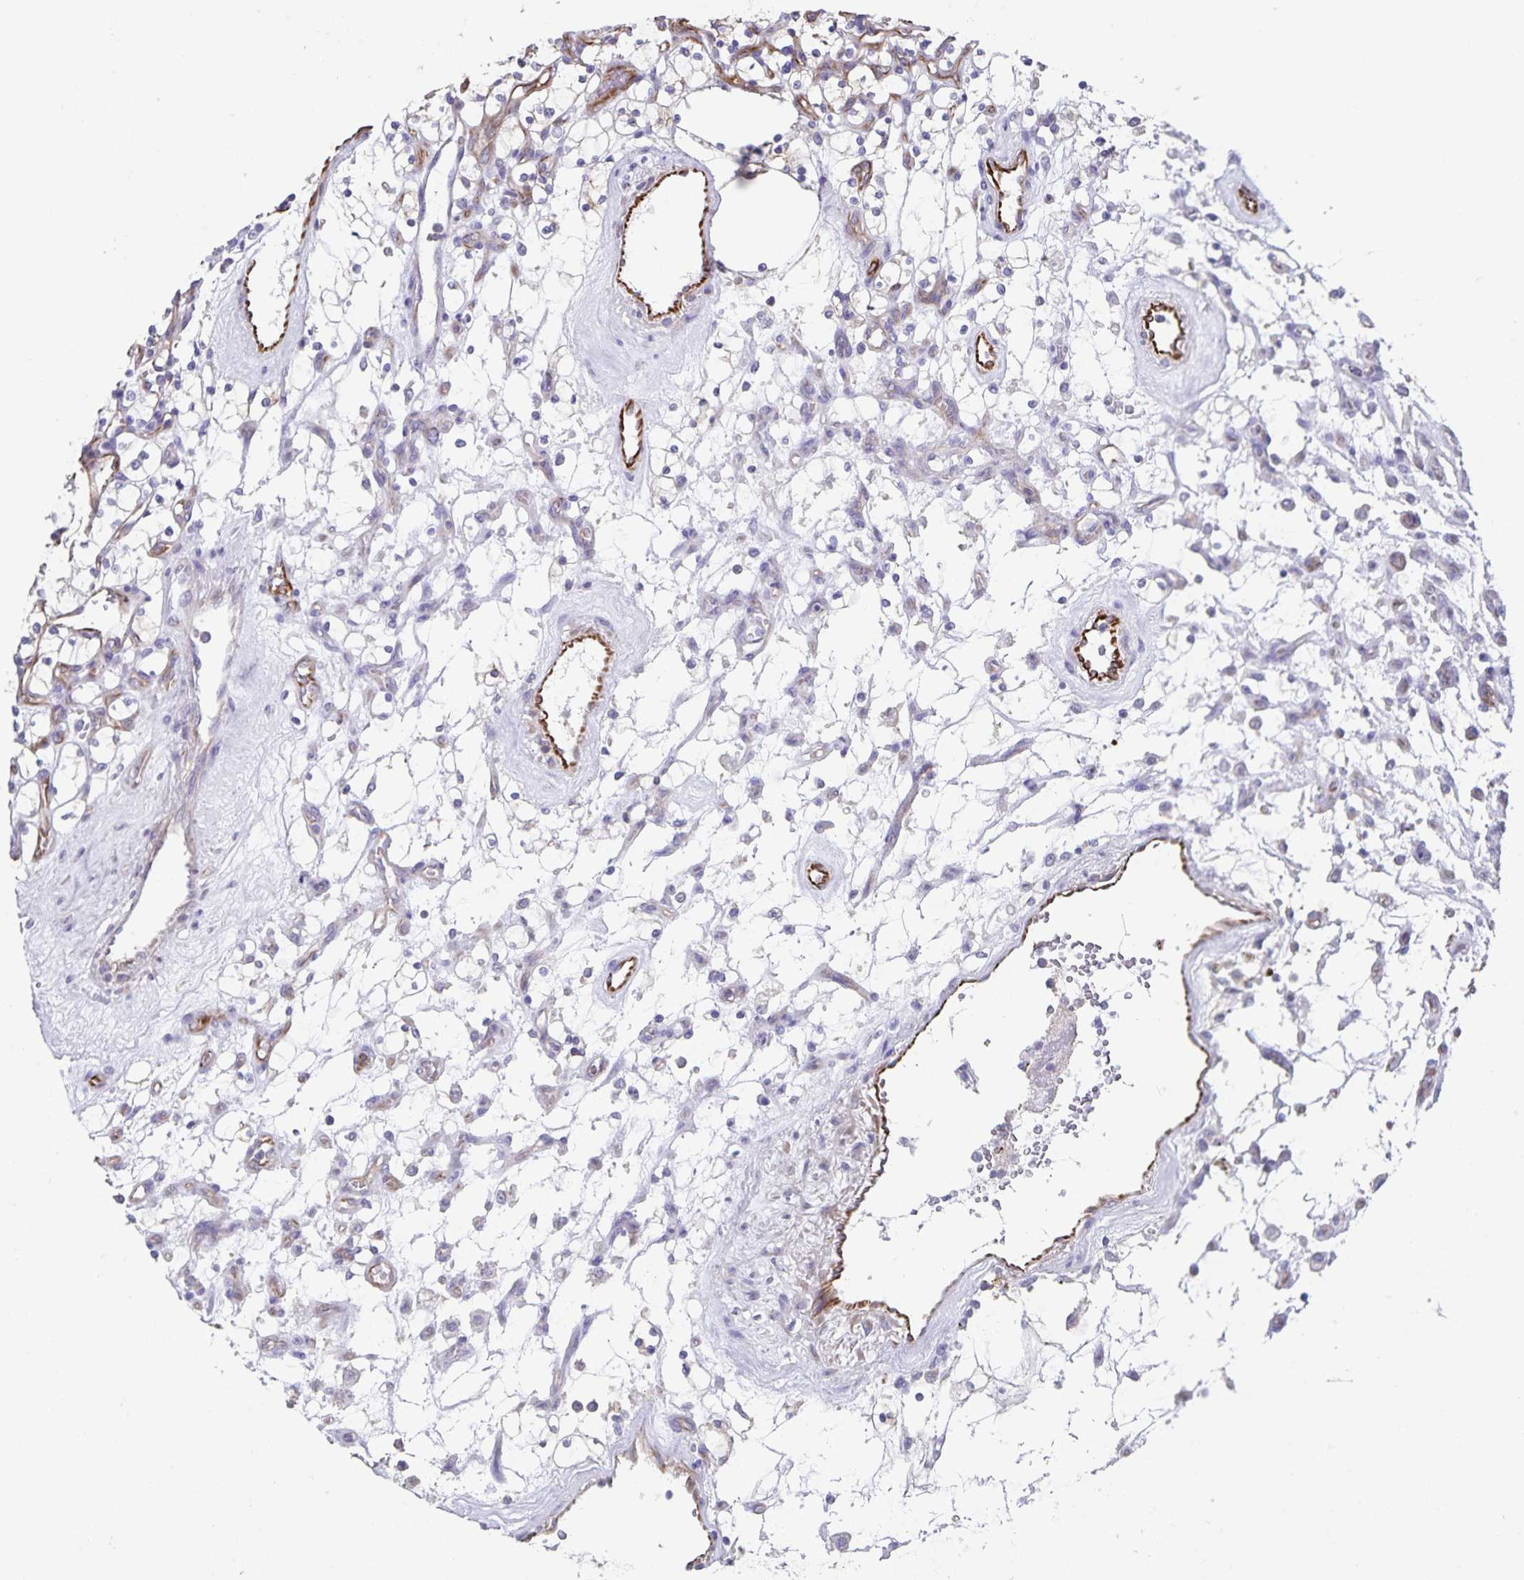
{"staining": {"intensity": "negative", "quantity": "none", "location": "none"}, "tissue": "renal cancer", "cell_type": "Tumor cells", "image_type": "cancer", "snomed": [{"axis": "morphology", "description": "Adenocarcinoma, NOS"}, {"axis": "topography", "description": "Kidney"}], "caption": "The IHC image has no significant expression in tumor cells of renal adenocarcinoma tissue. (DAB (3,3'-diaminobenzidine) immunohistochemistry (IHC) with hematoxylin counter stain).", "gene": "SYNM", "patient": {"sex": "female", "age": 69}}